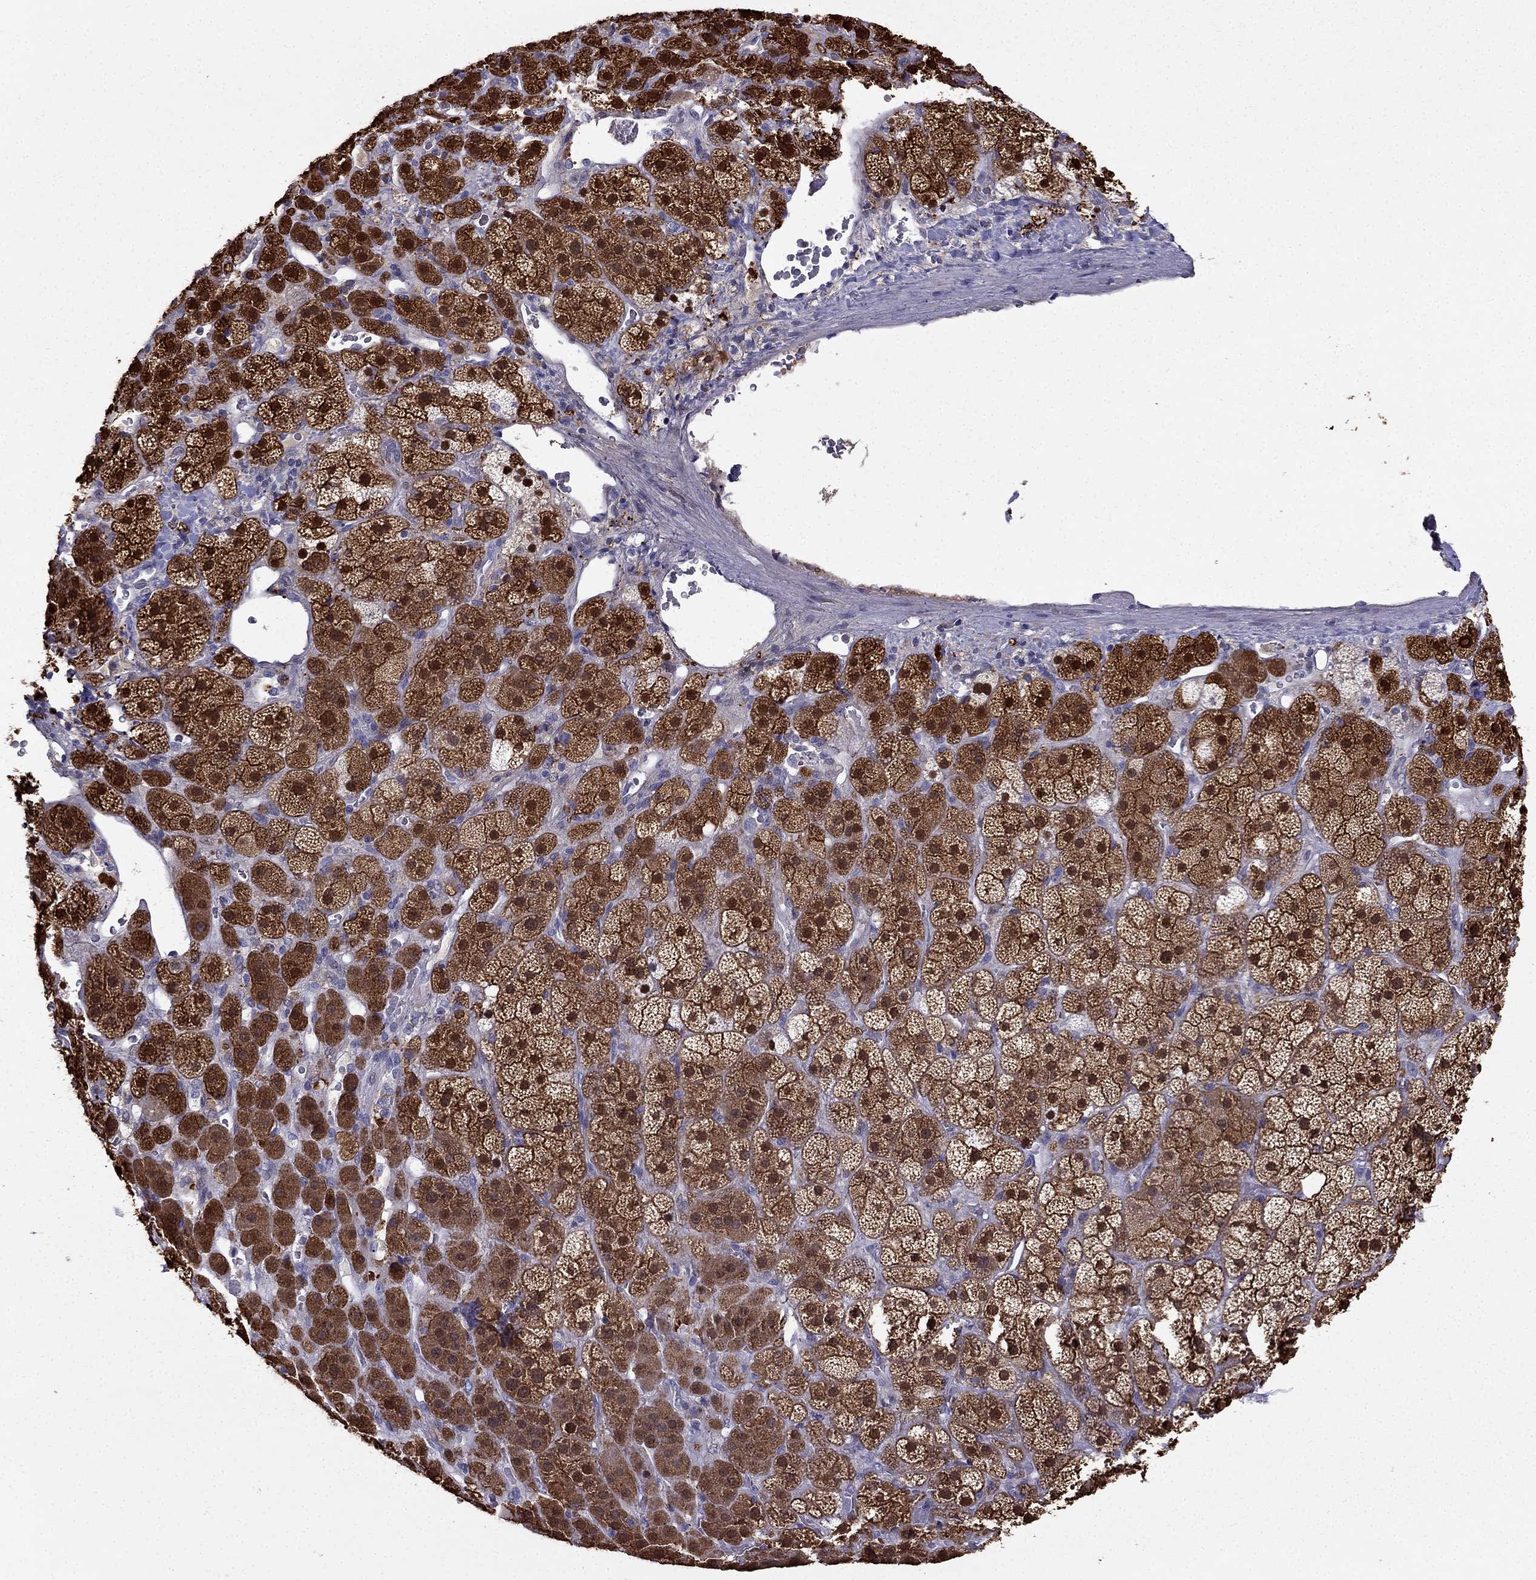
{"staining": {"intensity": "strong", "quantity": ">75%", "location": "cytoplasmic/membranous,nuclear"}, "tissue": "adrenal gland", "cell_type": "Glandular cells", "image_type": "normal", "snomed": [{"axis": "morphology", "description": "Normal tissue, NOS"}, {"axis": "topography", "description": "Adrenal gland"}], "caption": "A high-resolution histopathology image shows immunohistochemistry (IHC) staining of normal adrenal gland, which shows strong cytoplasmic/membranous,nuclear positivity in about >75% of glandular cells.", "gene": "AS3MT", "patient": {"sex": "male", "age": 57}}